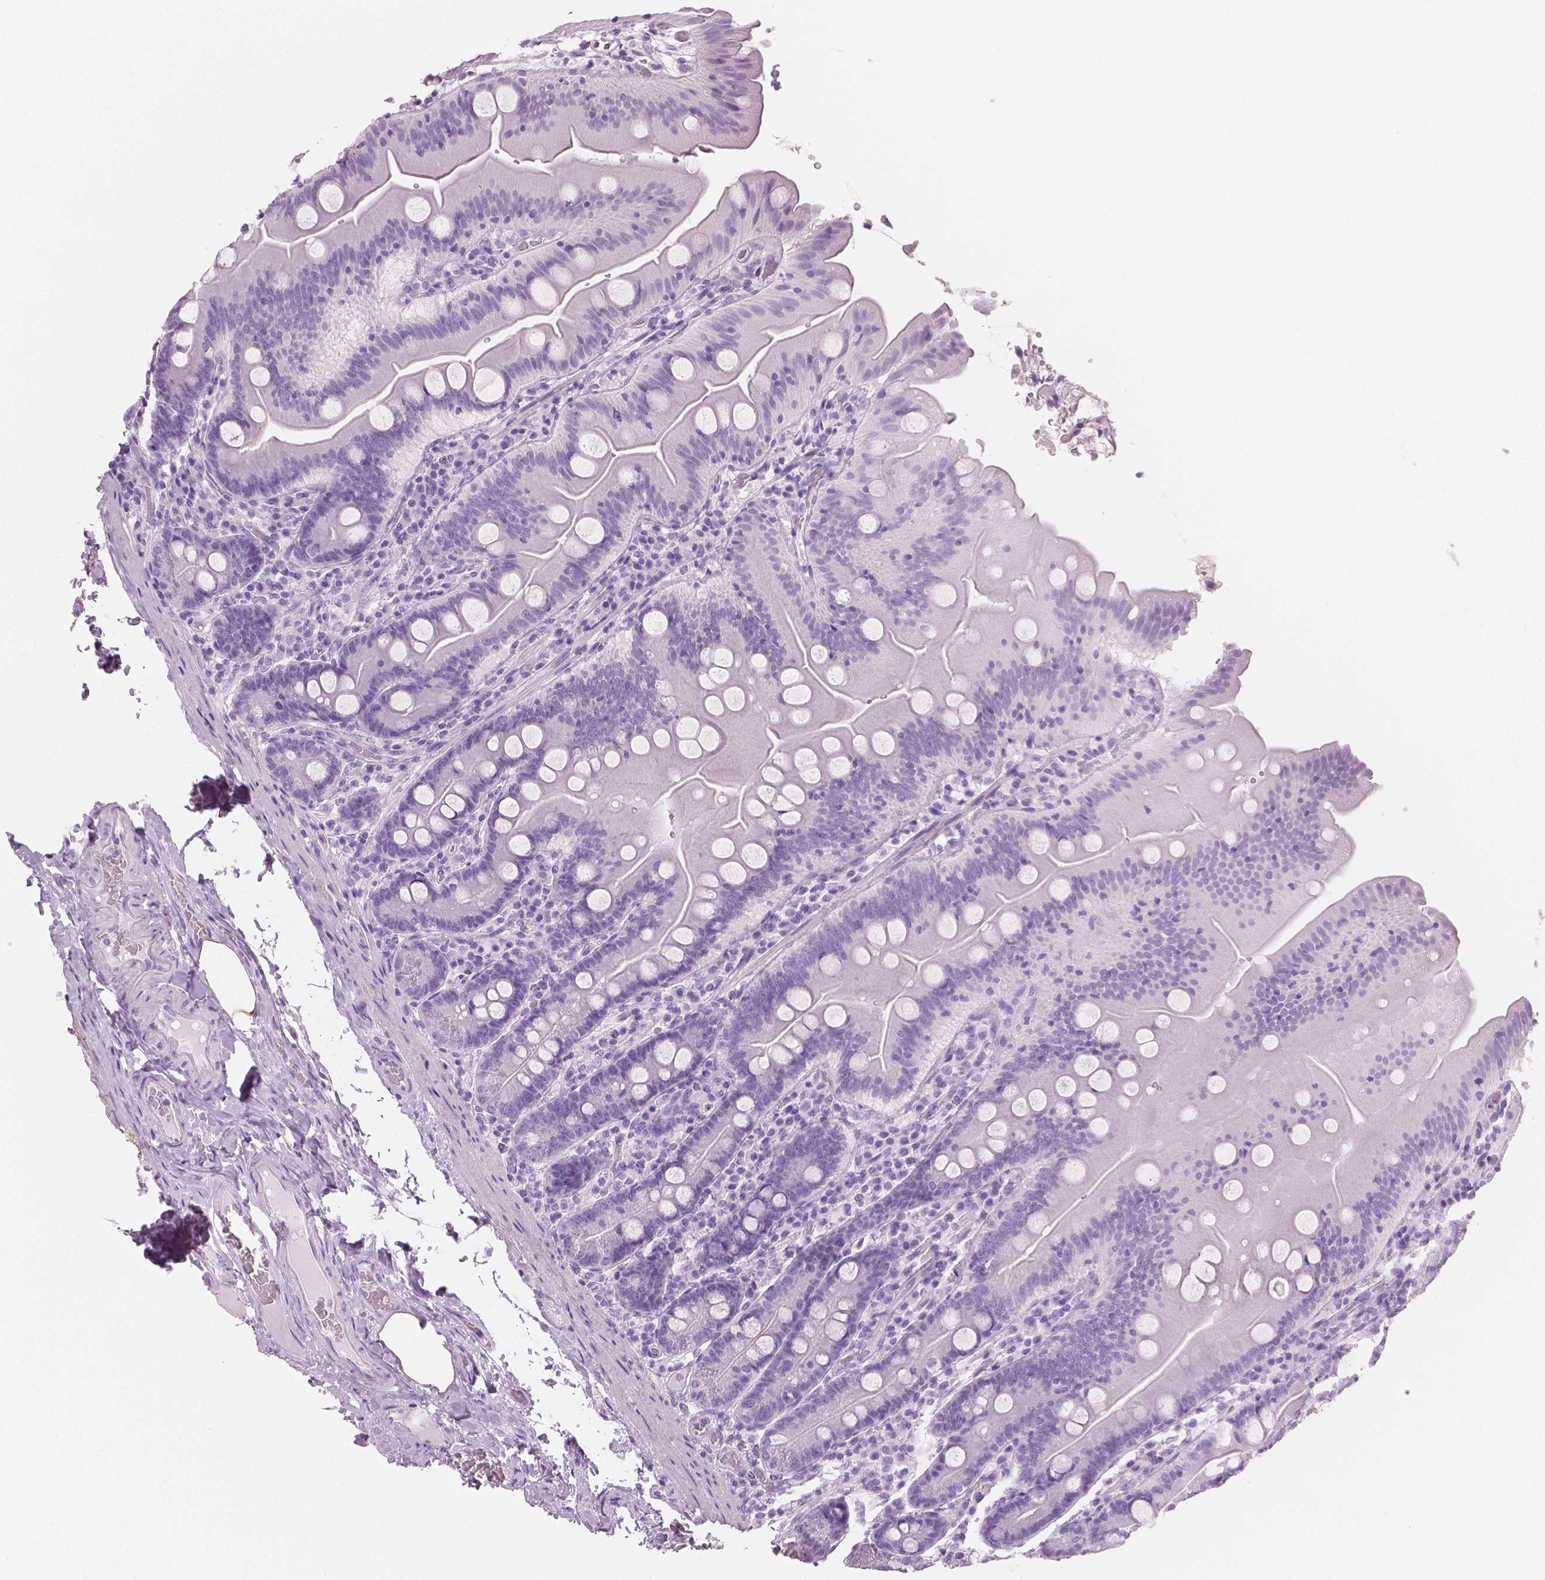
{"staining": {"intensity": "negative", "quantity": "none", "location": "none"}, "tissue": "small intestine", "cell_type": "Glandular cells", "image_type": "normal", "snomed": [{"axis": "morphology", "description": "Normal tissue, NOS"}, {"axis": "topography", "description": "Small intestine"}], "caption": "Immunohistochemical staining of benign human small intestine shows no significant positivity in glandular cells. (Brightfield microscopy of DAB immunohistochemistry at high magnification).", "gene": "PLIN4", "patient": {"sex": "male", "age": 37}}